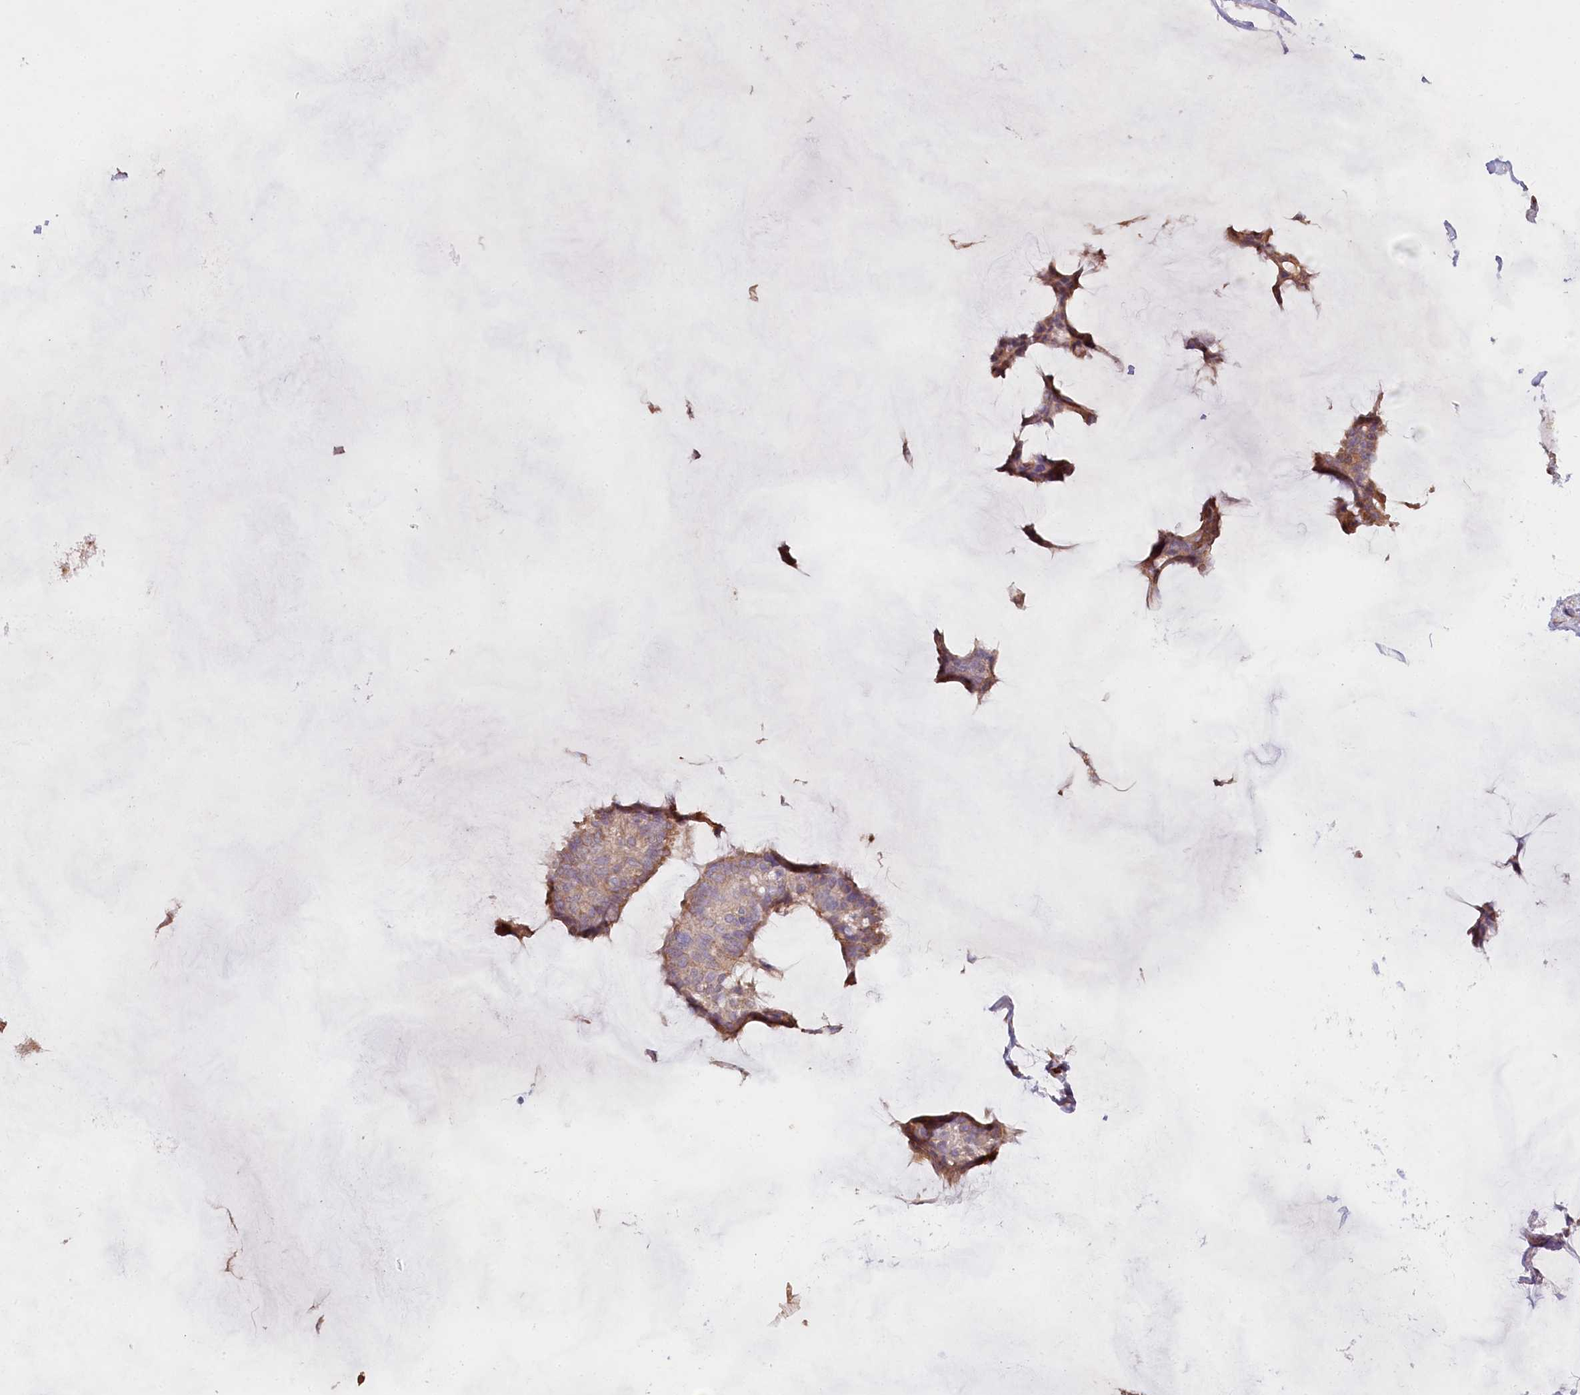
{"staining": {"intensity": "weak", "quantity": ">75%", "location": "cytoplasmic/membranous"}, "tissue": "breast cancer", "cell_type": "Tumor cells", "image_type": "cancer", "snomed": [{"axis": "morphology", "description": "Duct carcinoma"}, {"axis": "topography", "description": "Breast"}], "caption": "Breast cancer tissue demonstrates weak cytoplasmic/membranous staining in approximately >75% of tumor cells (Stains: DAB (3,3'-diaminobenzidine) in brown, nuclei in blue, Microscopy: brightfield microscopy at high magnification).", "gene": "RBP5", "patient": {"sex": "female", "age": 93}}